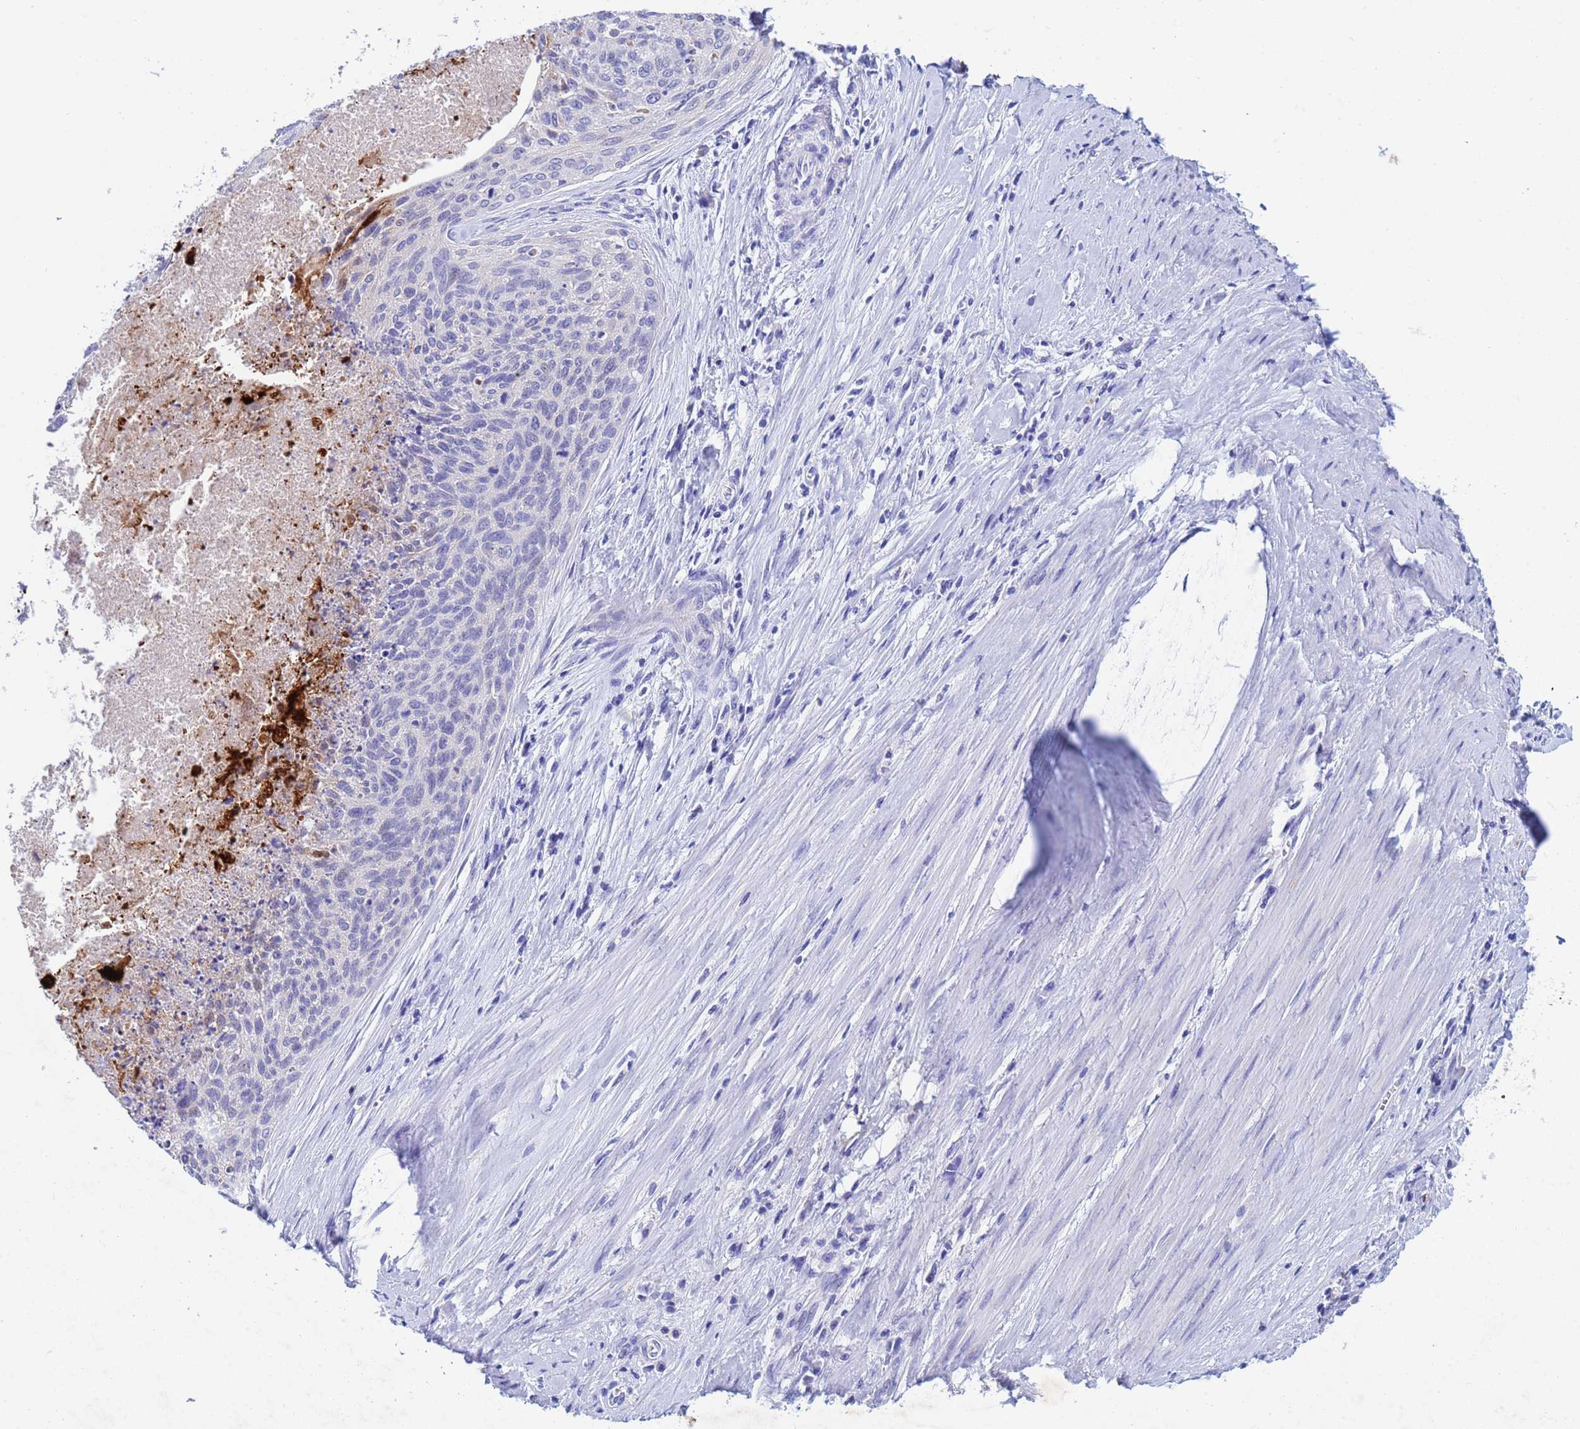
{"staining": {"intensity": "negative", "quantity": "none", "location": "none"}, "tissue": "cervical cancer", "cell_type": "Tumor cells", "image_type": "cancer", "snomed": [{"axis": "morphology", "description": "Squamous cell carcinoma, NOS"}, {"axis": "topography", "description": "Cervix"}], "caption": "Tumor cells show no significant protein staining in cervical cancer (squamous cell carcinoma). The staining is performed using DAB (3,3'-diaminobenzidine) brown chromogen with nuclei counter-stained in using hematoxylin.", "gene": "CSTB", "patient": {"sex": "female", "age": 55}}